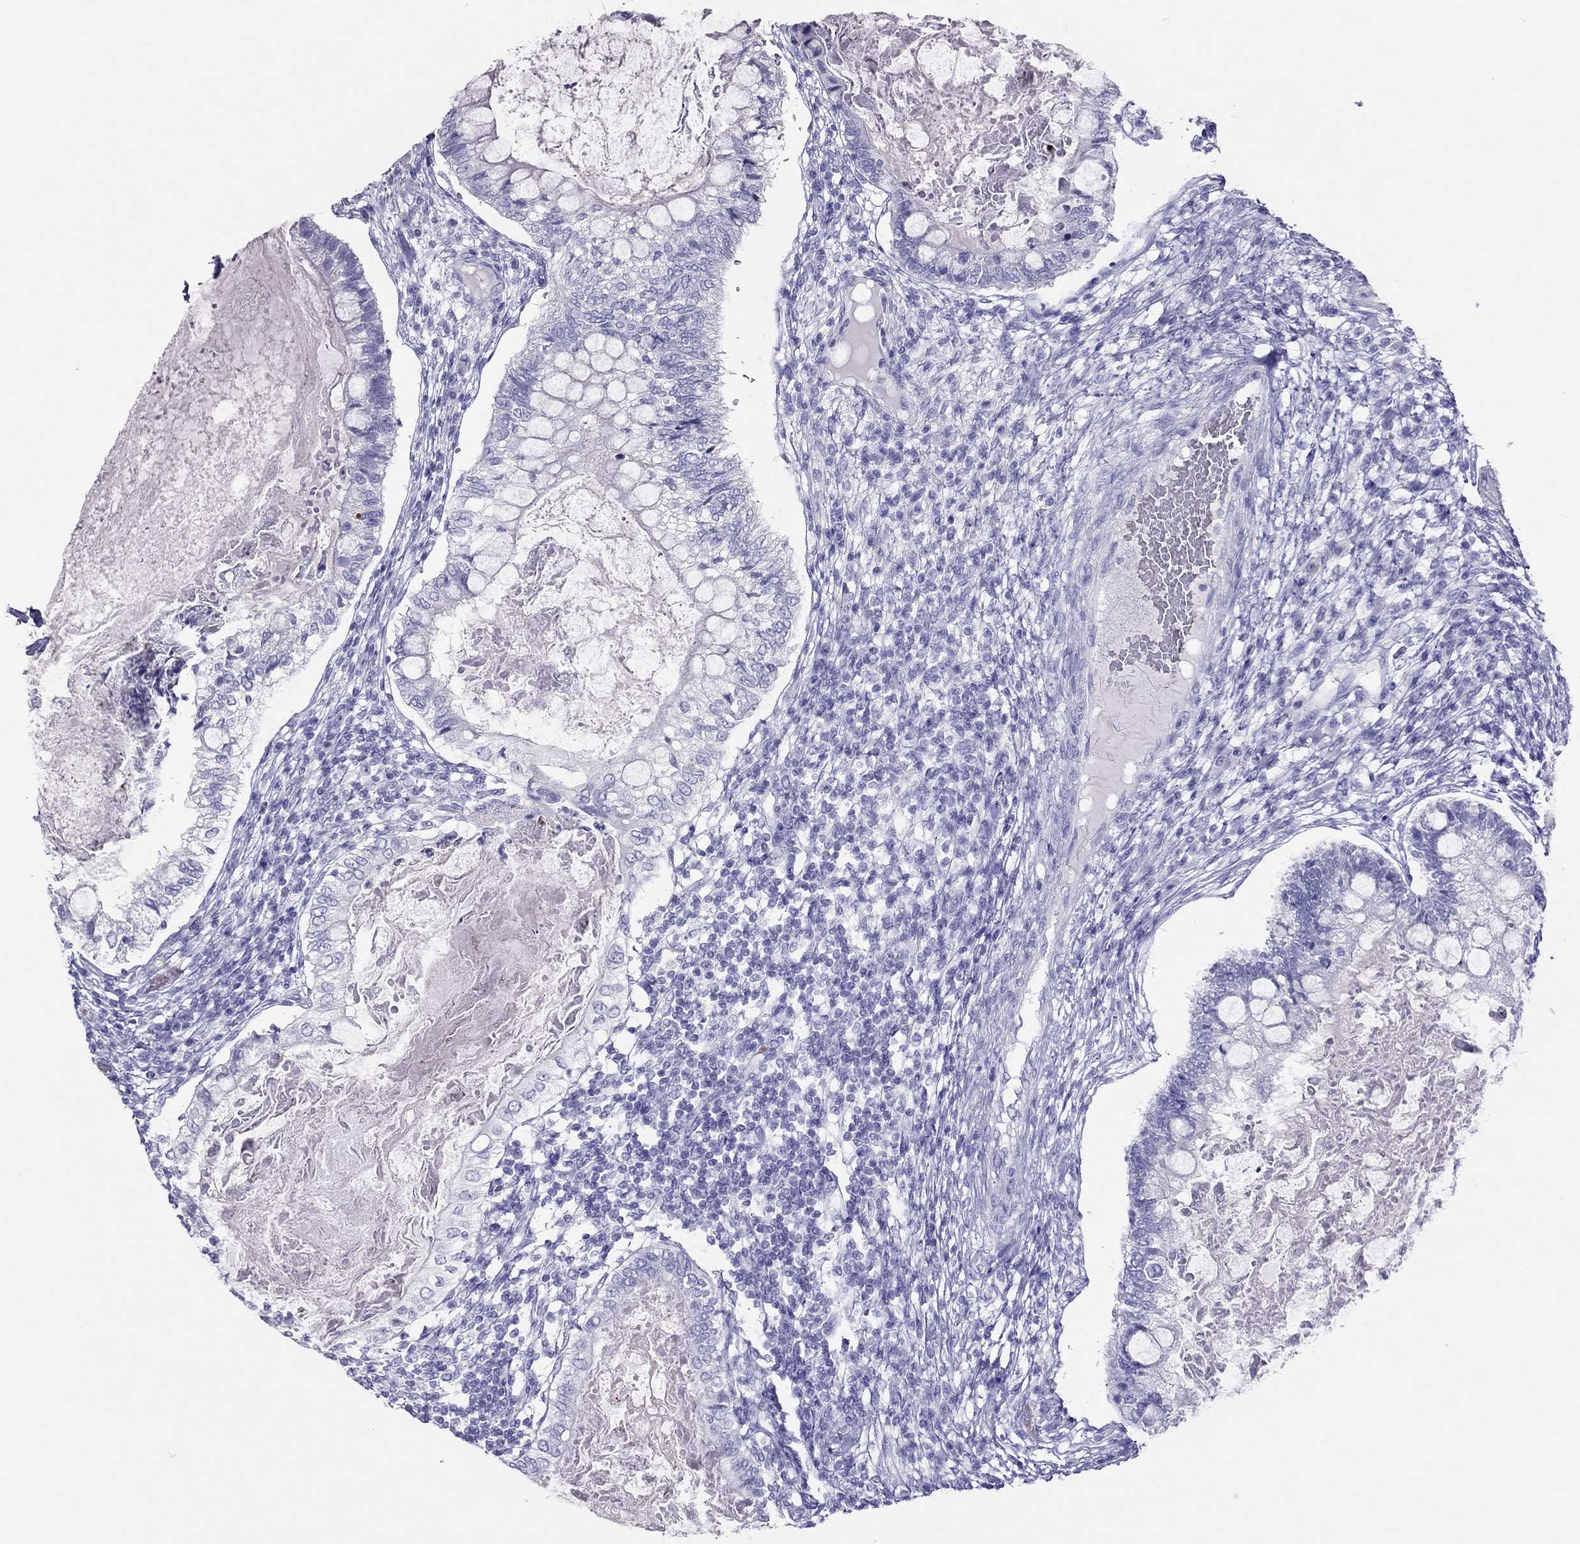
{"staining": {"intensity": "negative", "quantity": "none", "location": "none"}, "tissue": "testis cancer", "cell_type": "Tumor cells", "image_type": "cancer", "snomed": [{"axis": "morphology", "description": "Seminoma, NOS"}, {"axis": "morphology", "description": "Carcinoma, Embryonal, NOS"}, {"axis": "topography", "description": "Testis"}], "caption": "Testis cancer stained for a protein using IHC reveals no positivity tumor cells.", "gene": "TSHB", "patient": {"sex": "male", "age": 41}}